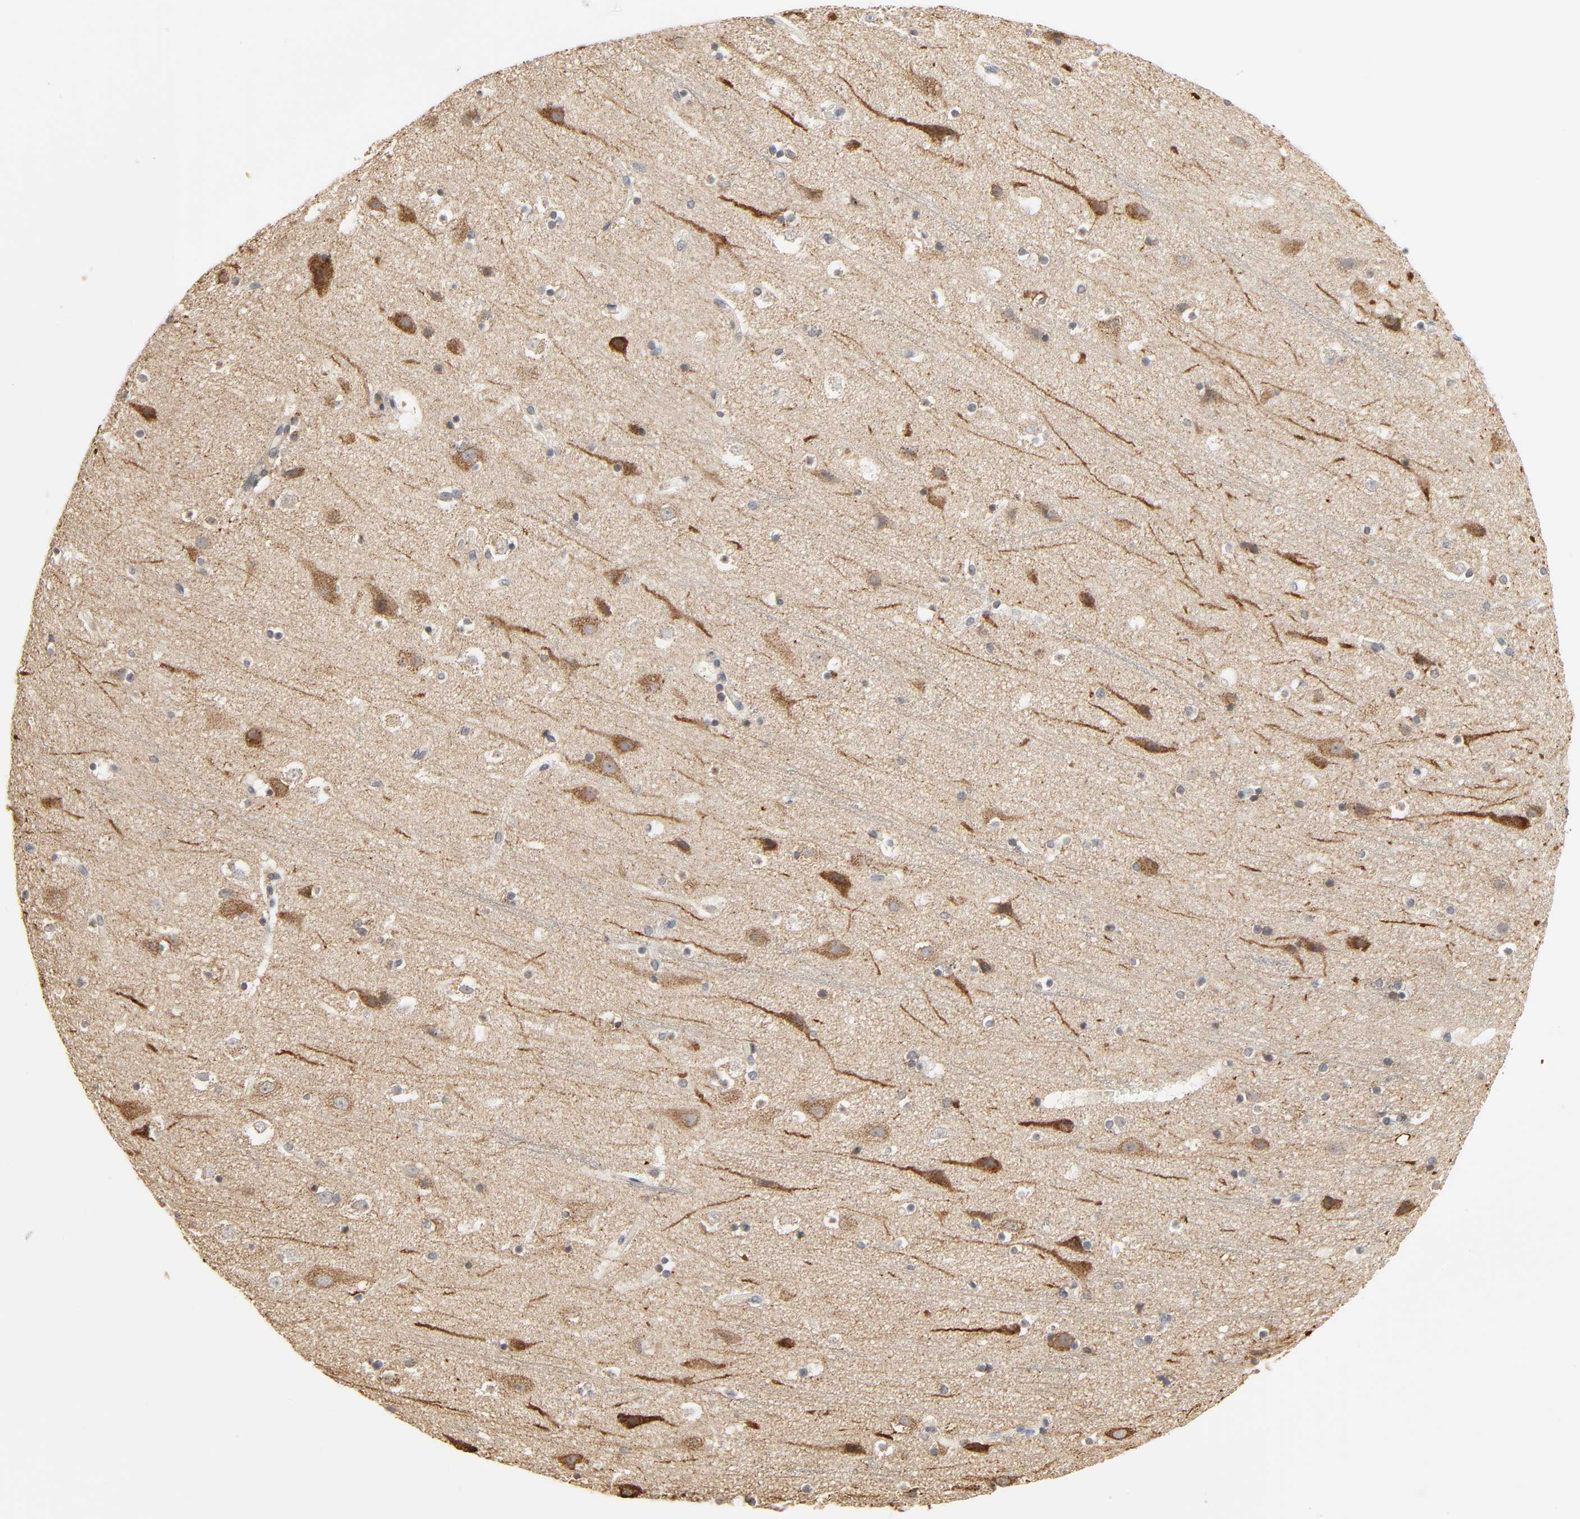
{"staining": {"intensity": "weak", "quantity": ">75%", "location": "cytoplasmic/membranous"}, "tissue": "cerebral cortex", "cell_type": "Endothelial cells", "image_type": "normal", "snomed": [{"axis": "morphology", "description": "Normal tissue, NOS"}, {"axis": "topography", "description": "Cerebral cortex"}], "caption": "This photomicrograph demonstrates unremarkable cerebral cortex stained with immunohistochemistry (IHC) to label a protein in brown. The cytoplasmic/membranous of endothelial cells show weak positivity for the protein. Nuclei are counter-stained blue.", "gene": "CLEC4E", "patient": {"sex": "male", "age": 45}}